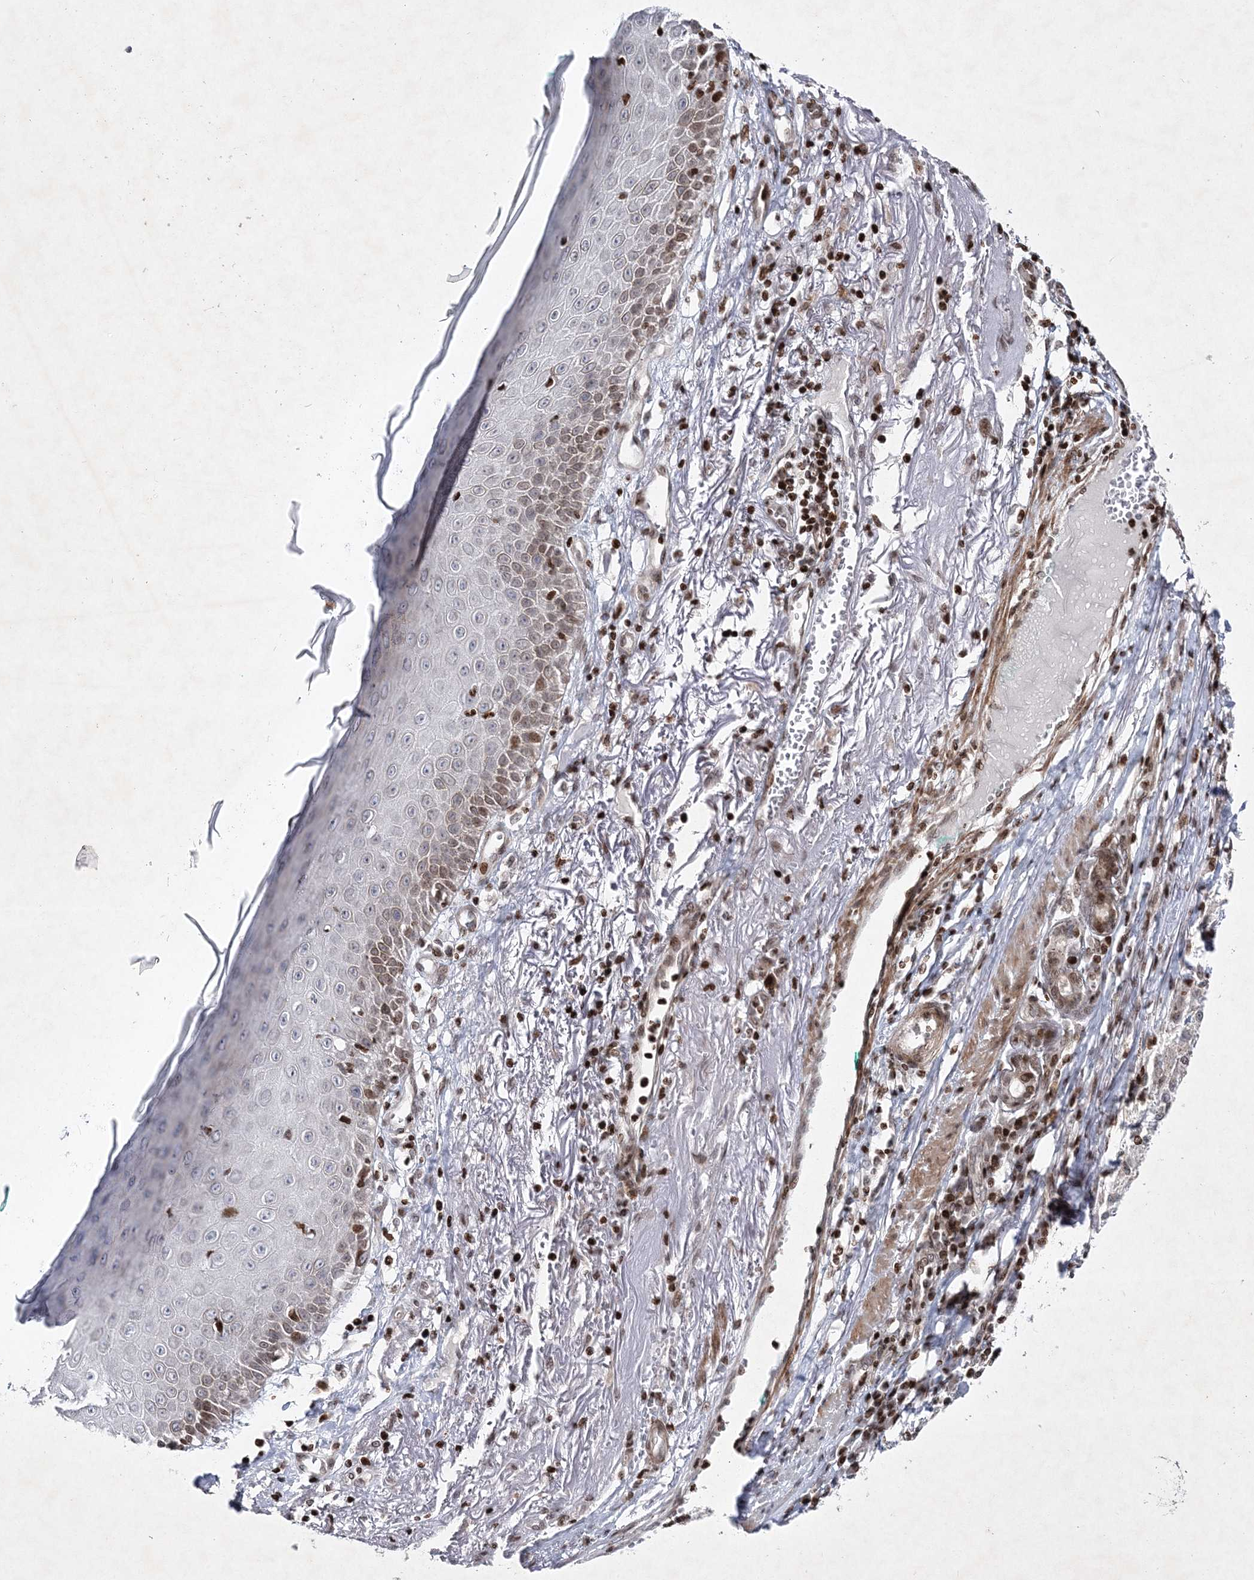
{"staining": {"intensity": "weak", "quantity": "<25%", "location": "nuclear"}, "tissue": "melanoma", "cell_type": "Tumor cells", "image_type": "cancer", "snomed": [{"axis": "morphology", "description": "Necrosis, NOS"}, {"axis": "morphology", "description": "Malignant melanoma, NOS"}, {"axis": "topography", "description": "Skin"}], "caption": "Malignant melanoma was stained to show a protein in brown. There is no significant expression in tumor cells. Brightfield microscopy of immunohistochemistry (IHC) stained with DAB (brown) and hematoxylin (blue), captured at high magnification.", "gene": "SMIM29", "patient": {"sex": "female", "age": 87}}